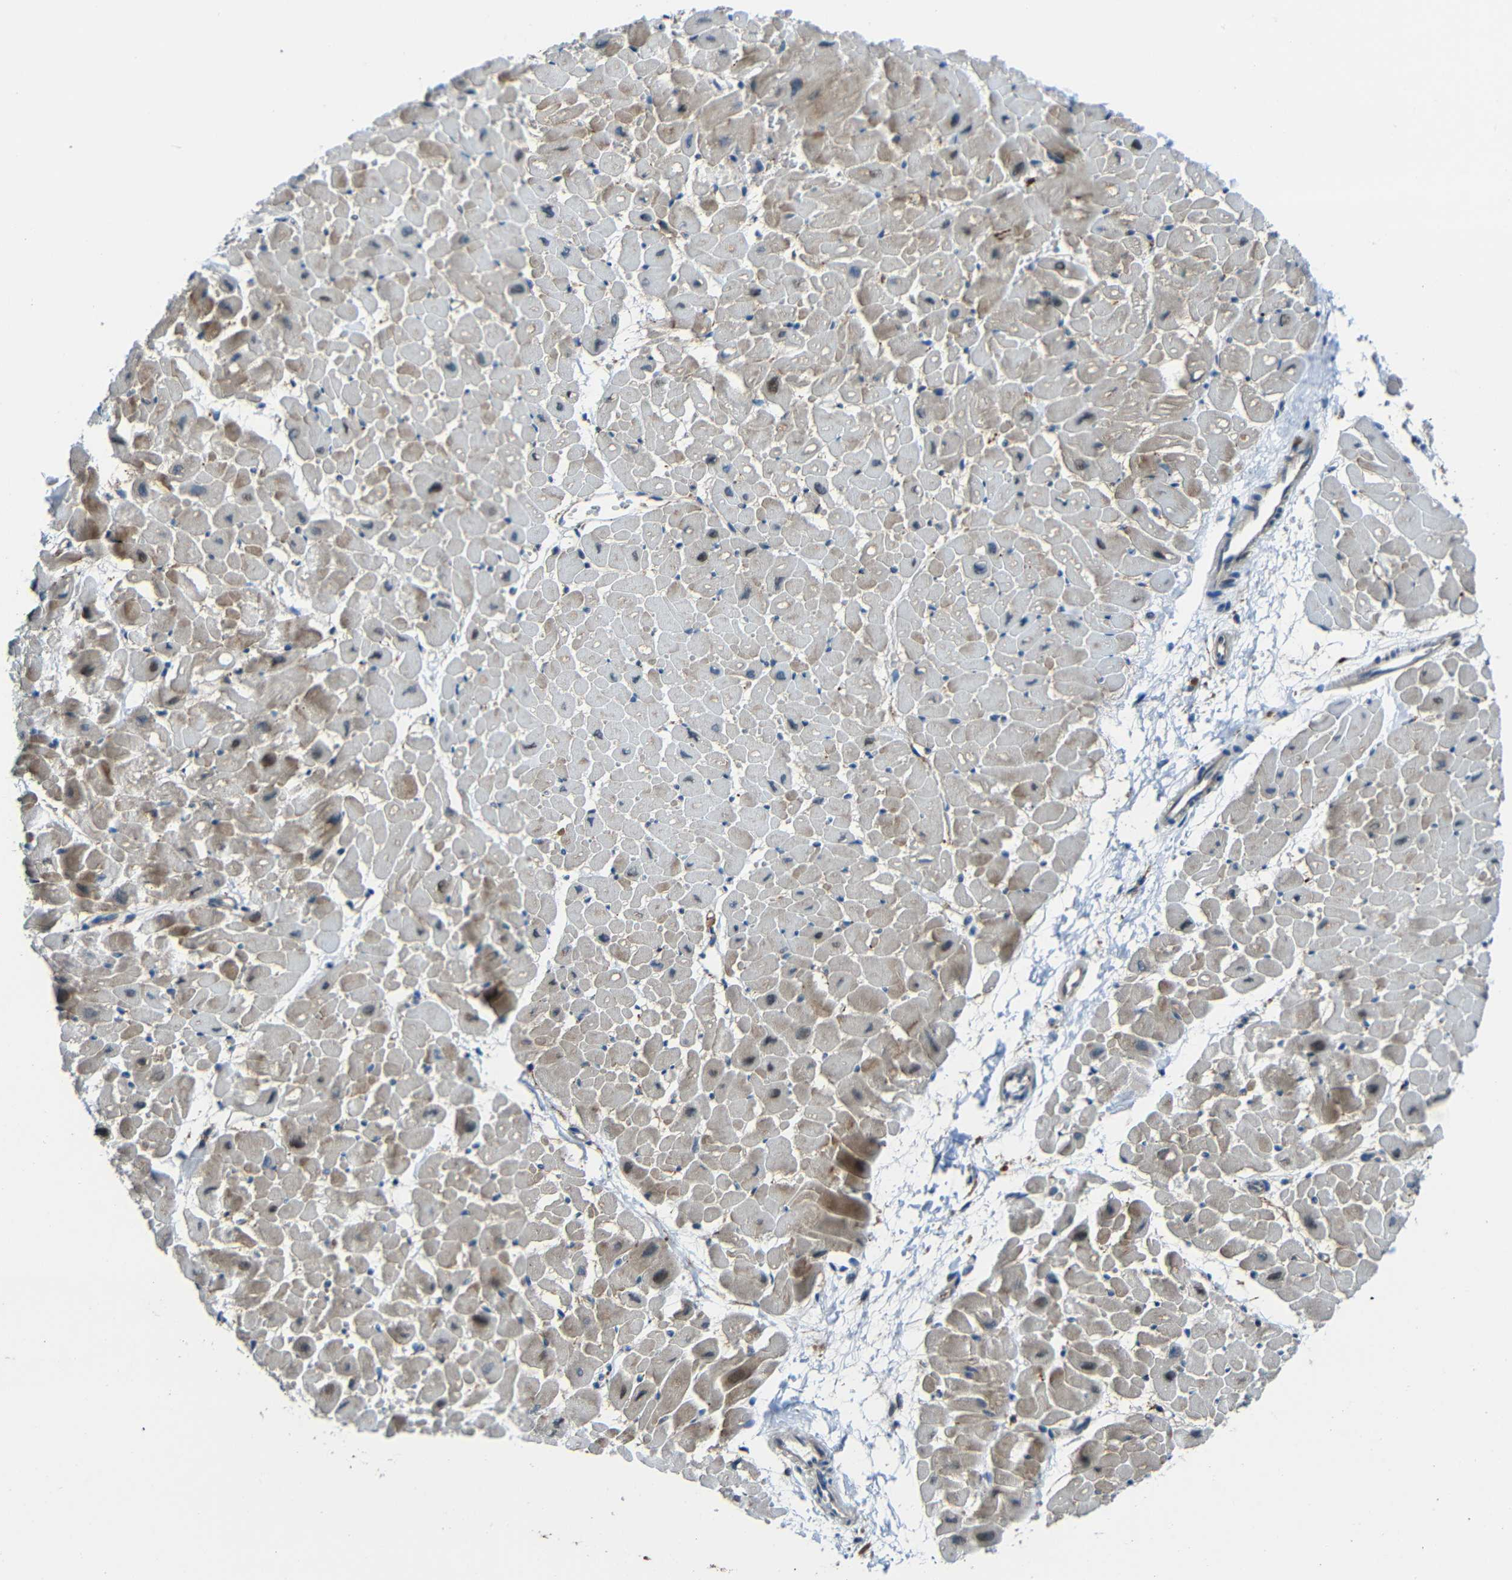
{"staining": {"intensity": "moderate", "quantity": "<25%", "location": "cytoplasmic/membranous"}, "tissue": "heart muscle", "cell_type": "Cardiomyocytes", "image_type": "normal", "snomed": [{"axis": "morphology", "description": "Normal tissue, NOS"}, {"axis": "topography", "description": "Heart"}], "caption": "Human heart muscle stained for a protein (brown) demonstrates moderate cytoplasmic/membranous positive staining in approximately <25% of cardiomyocytes.", "gene": "DNAJC5", "patient": {"sex": "male", "age": 45}}